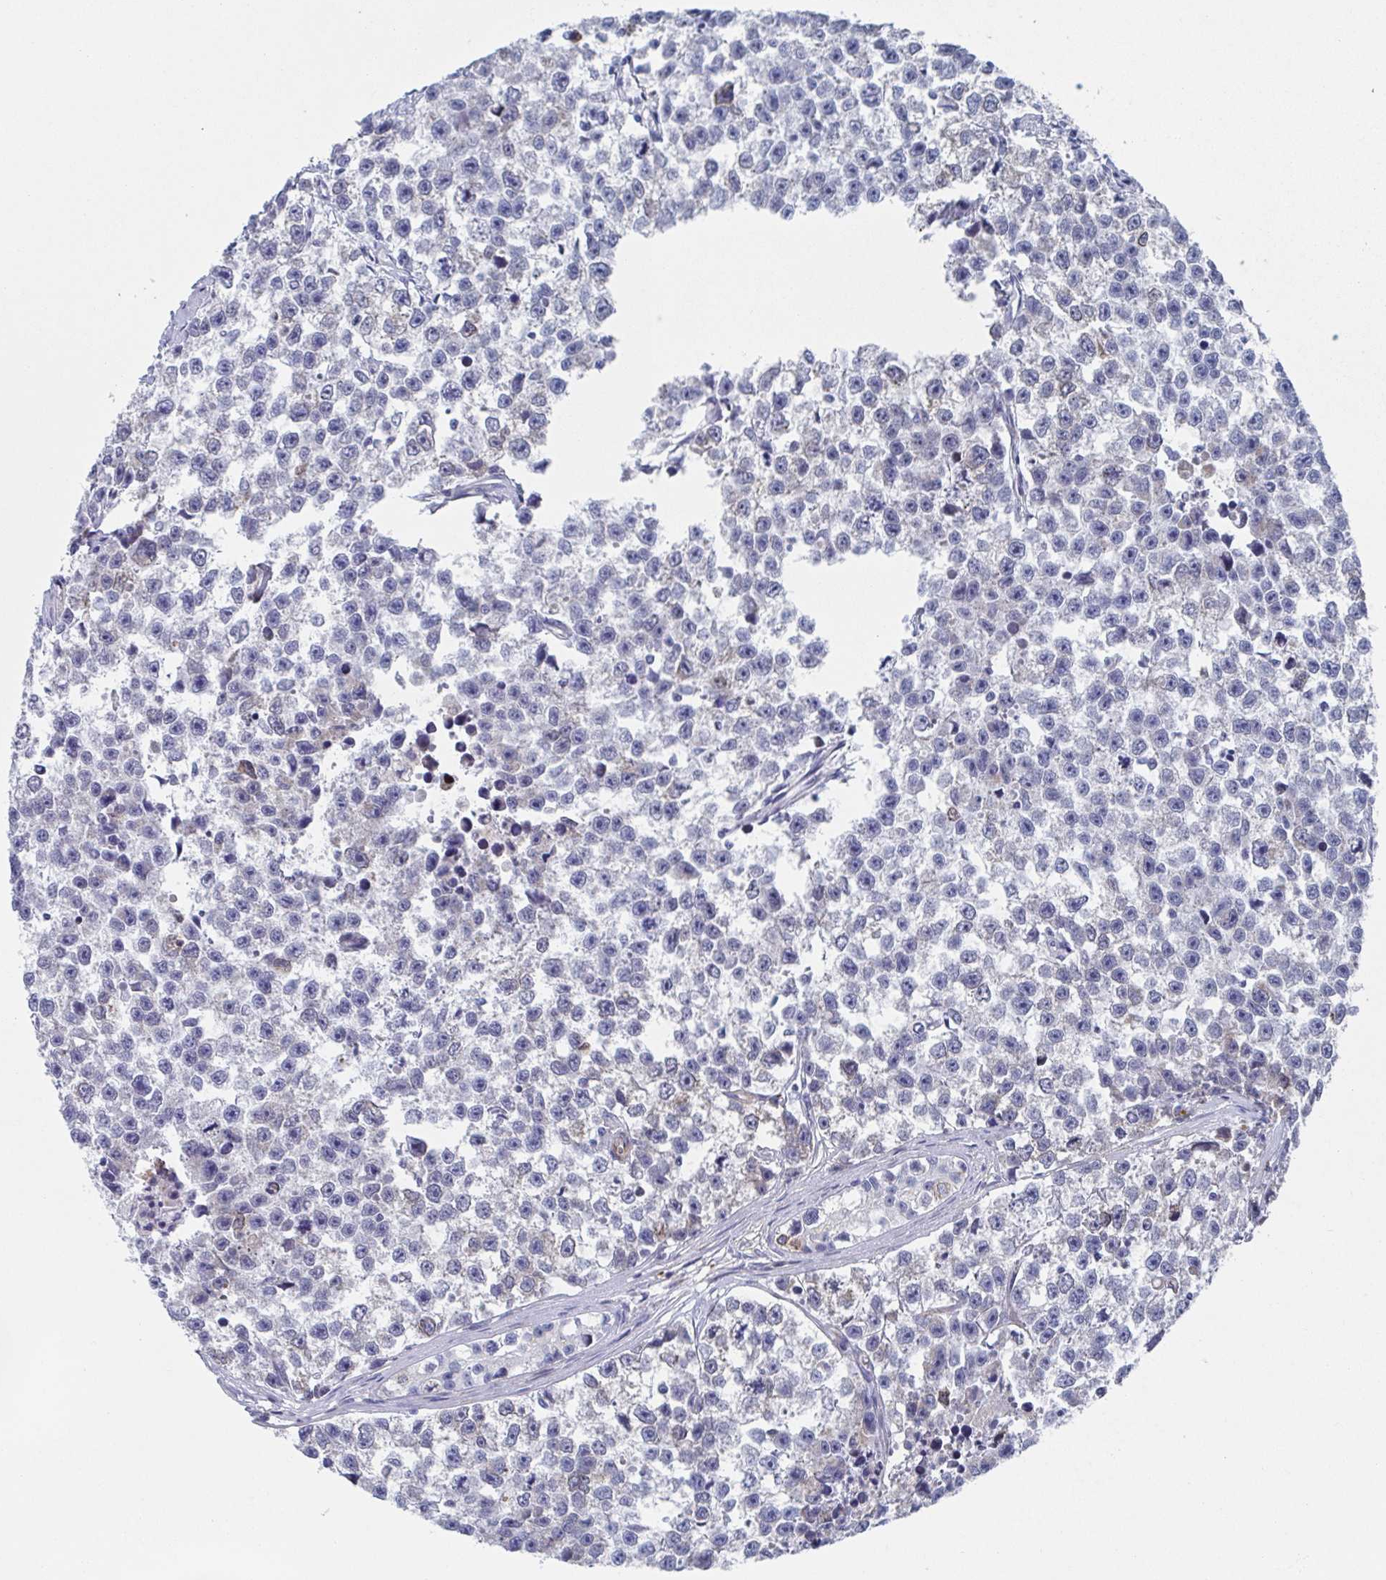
{"staining": {"intensity": "negative", "quantity": "none", "location": "none"}, "tissue": "testis cancer", "cell_type": "Tumor cells", "image_type": "cancer", "snomed": [{"axis": "morphology", "description": "Seminoma, NOS"}, {"axis": "topography", "description": "Testis"}], "caption": "Immunohistochemical staining of human testis seminoma demonstrates no significant staining in tumor cells. Brightfield microscopy of immunohistochemistry (IHC) stained with DAB (brown) and hematoxylin (blue), captured at high magnification.", "gene": "KLC3", "patient": {"sex": "male", "age": 26}}